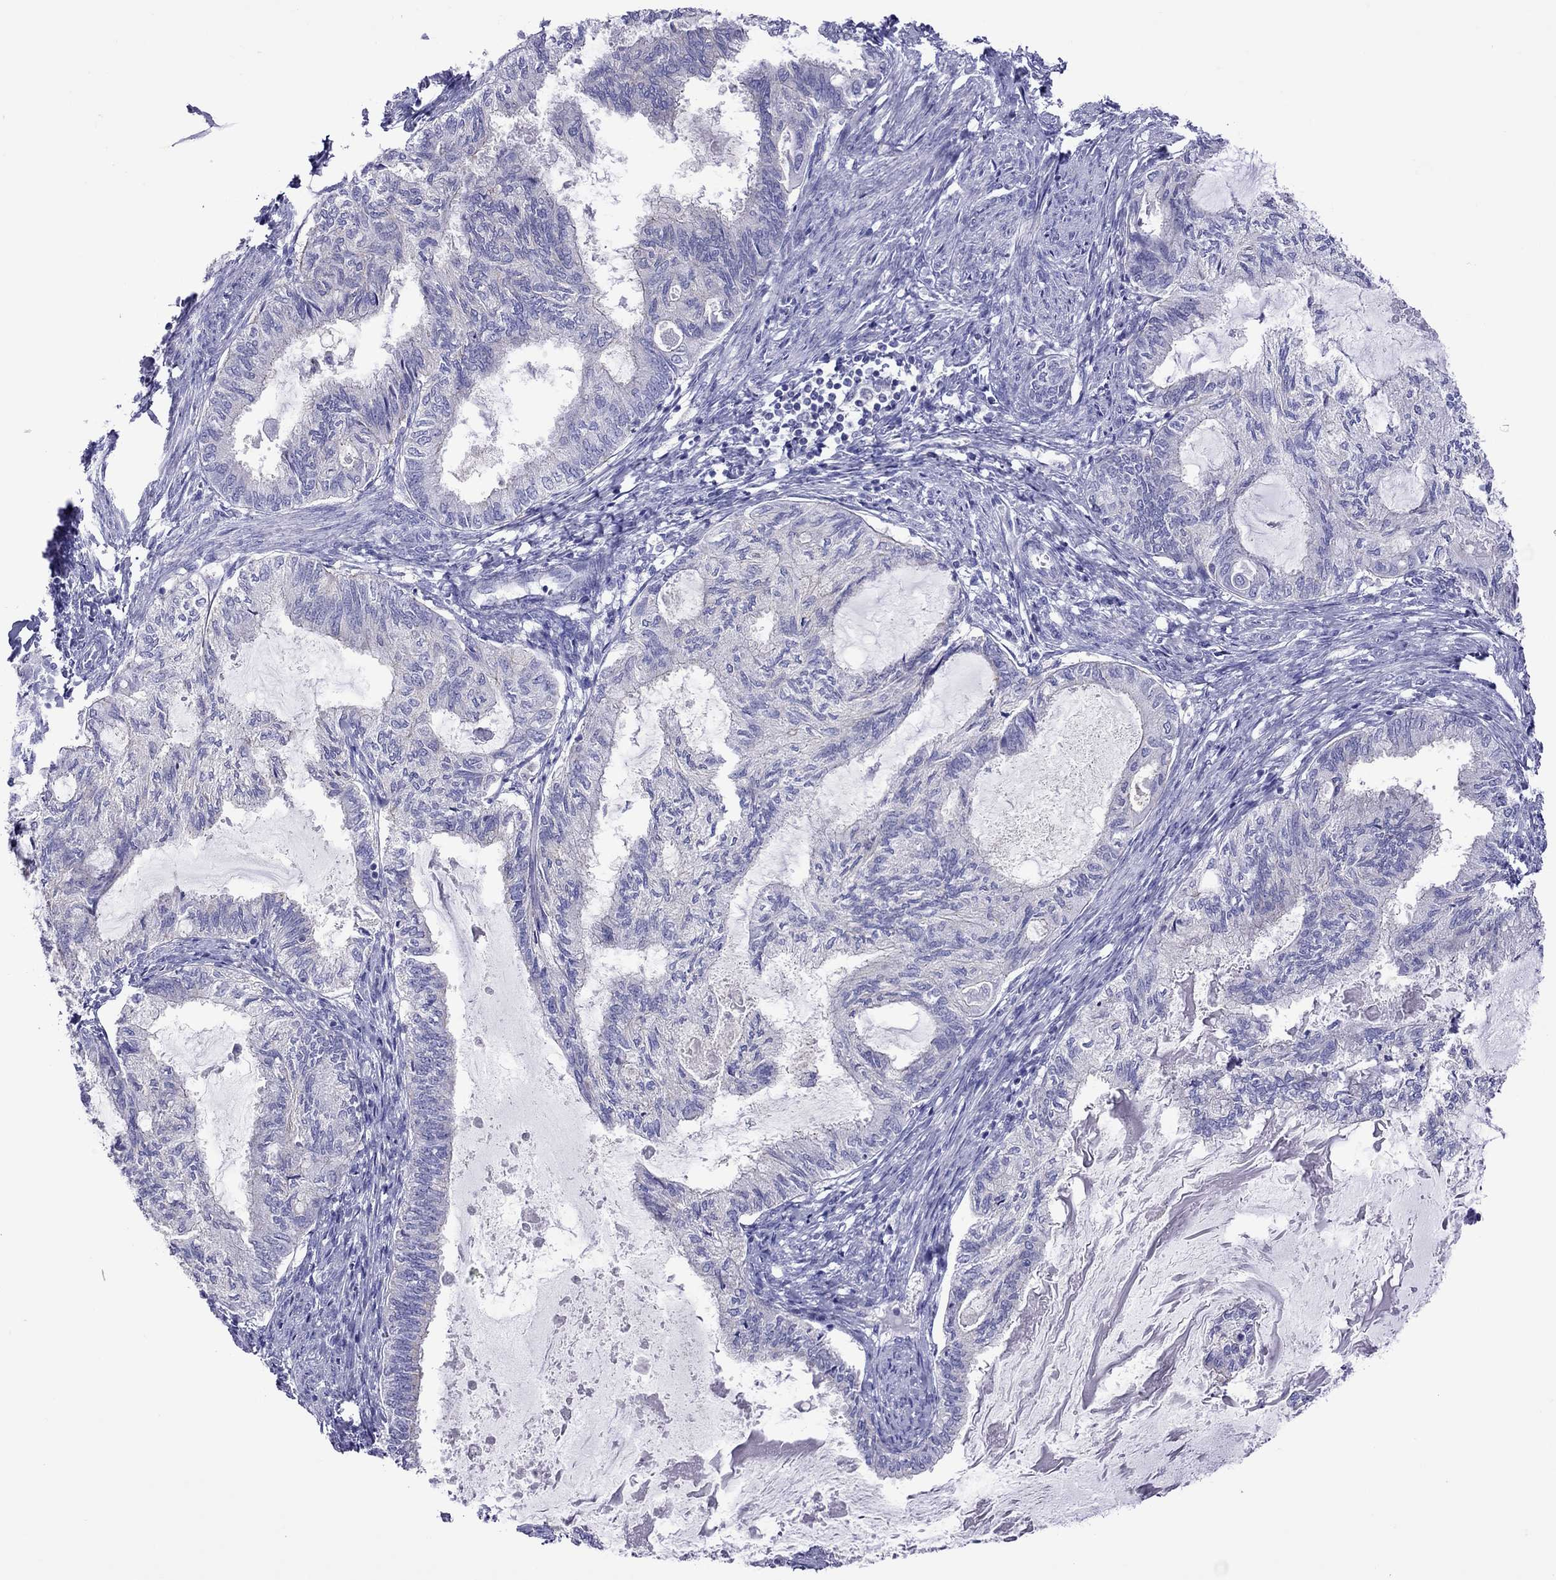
{"staining": {"intensity": "negative", "quantity": "none", "location": "none"}, "tissue": "endometrial cancer", "cell_type": "Tumor cells", "image_type": "cancer", "snomed": [{"axis": "morphology", "description": "Adenocarcinoma, NOS"}, {"axis": "topography", "description": "Endometrium"}], "caption": "This is an IHC image of human adenocarcinoma (endometrial). There is no positivity in tumor cells.", "gene": "MPZ", "patient": {"sex": "female", "age": 86}}